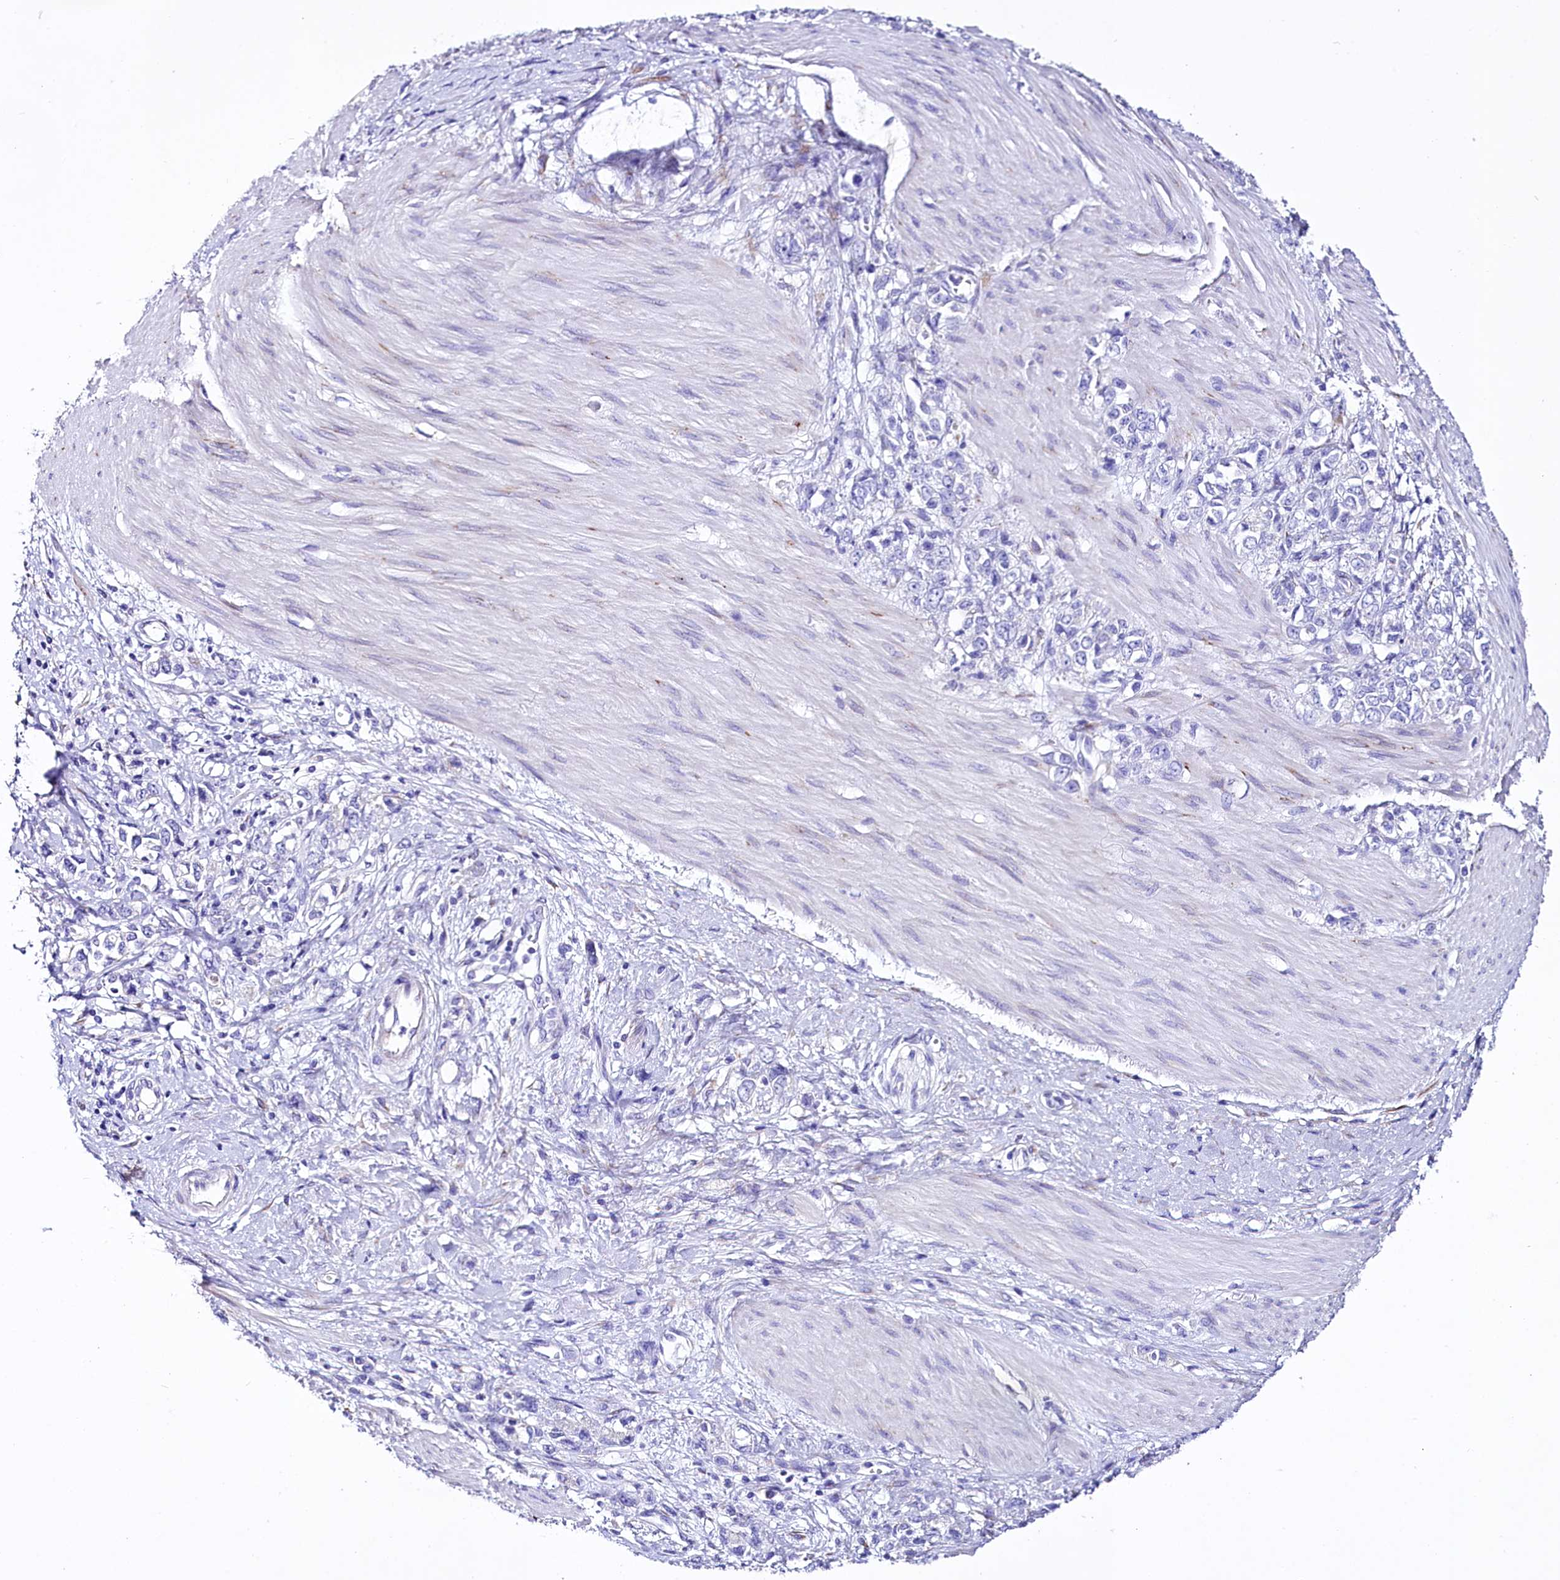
{"staining": {"intensity": "negative", "quantity": "none", "location": "none"}, "tissue": "stomach cancer", "cell_type": "Tumor cells", "image_type": "cancer", "snomed": [{"axis": "morphology", "description": "Adenocarcinoma, NOS"}, {"axis": "topography", "description": "Stomach"}], "caption": "IHC of human adenocarcinoma (stomach) demonstrates no positivity in tumor cells.", "gene": "A2ML1", "patient": {"sex": "female", "age": 76}}